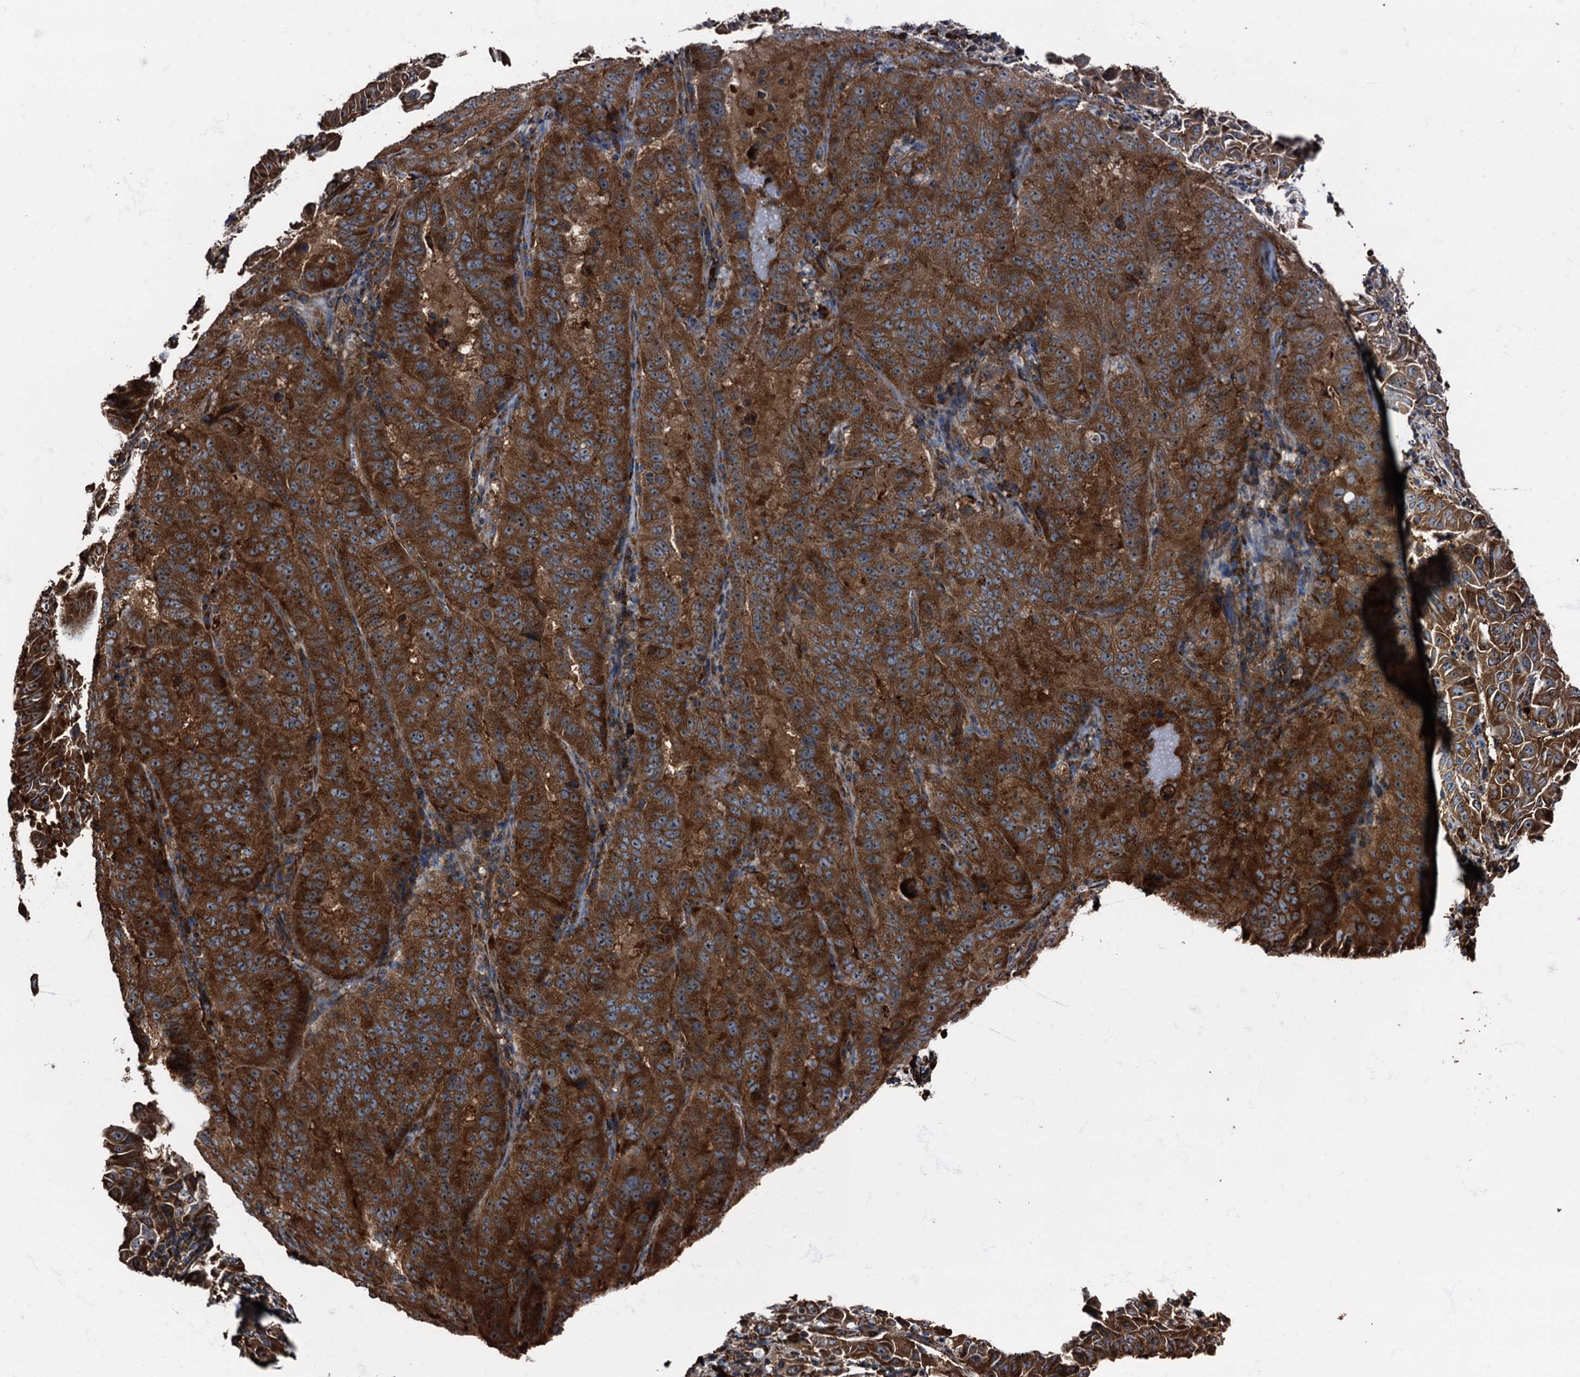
{"staining": {"intensity": "strong", "quantity": ">75%", "location": "cytoplasmic/membranous"}, "tissue": "pancreatic cancer", "cell_type": "Tumor cells", "image_type": "cancer", "snomed": [{"axis": "morphology", "description": "Adenocarcinoma, NOS"}, {"axis": "topography", "description": "Pancreas"}], "caption": "A brown stain highlights strong cytoplasmic/membranous staining of a protein in pancreatic adenocarcinoma tumor cells.", "gene": "ATP2C1", "patient": {"sex": "male", "age": 63}}